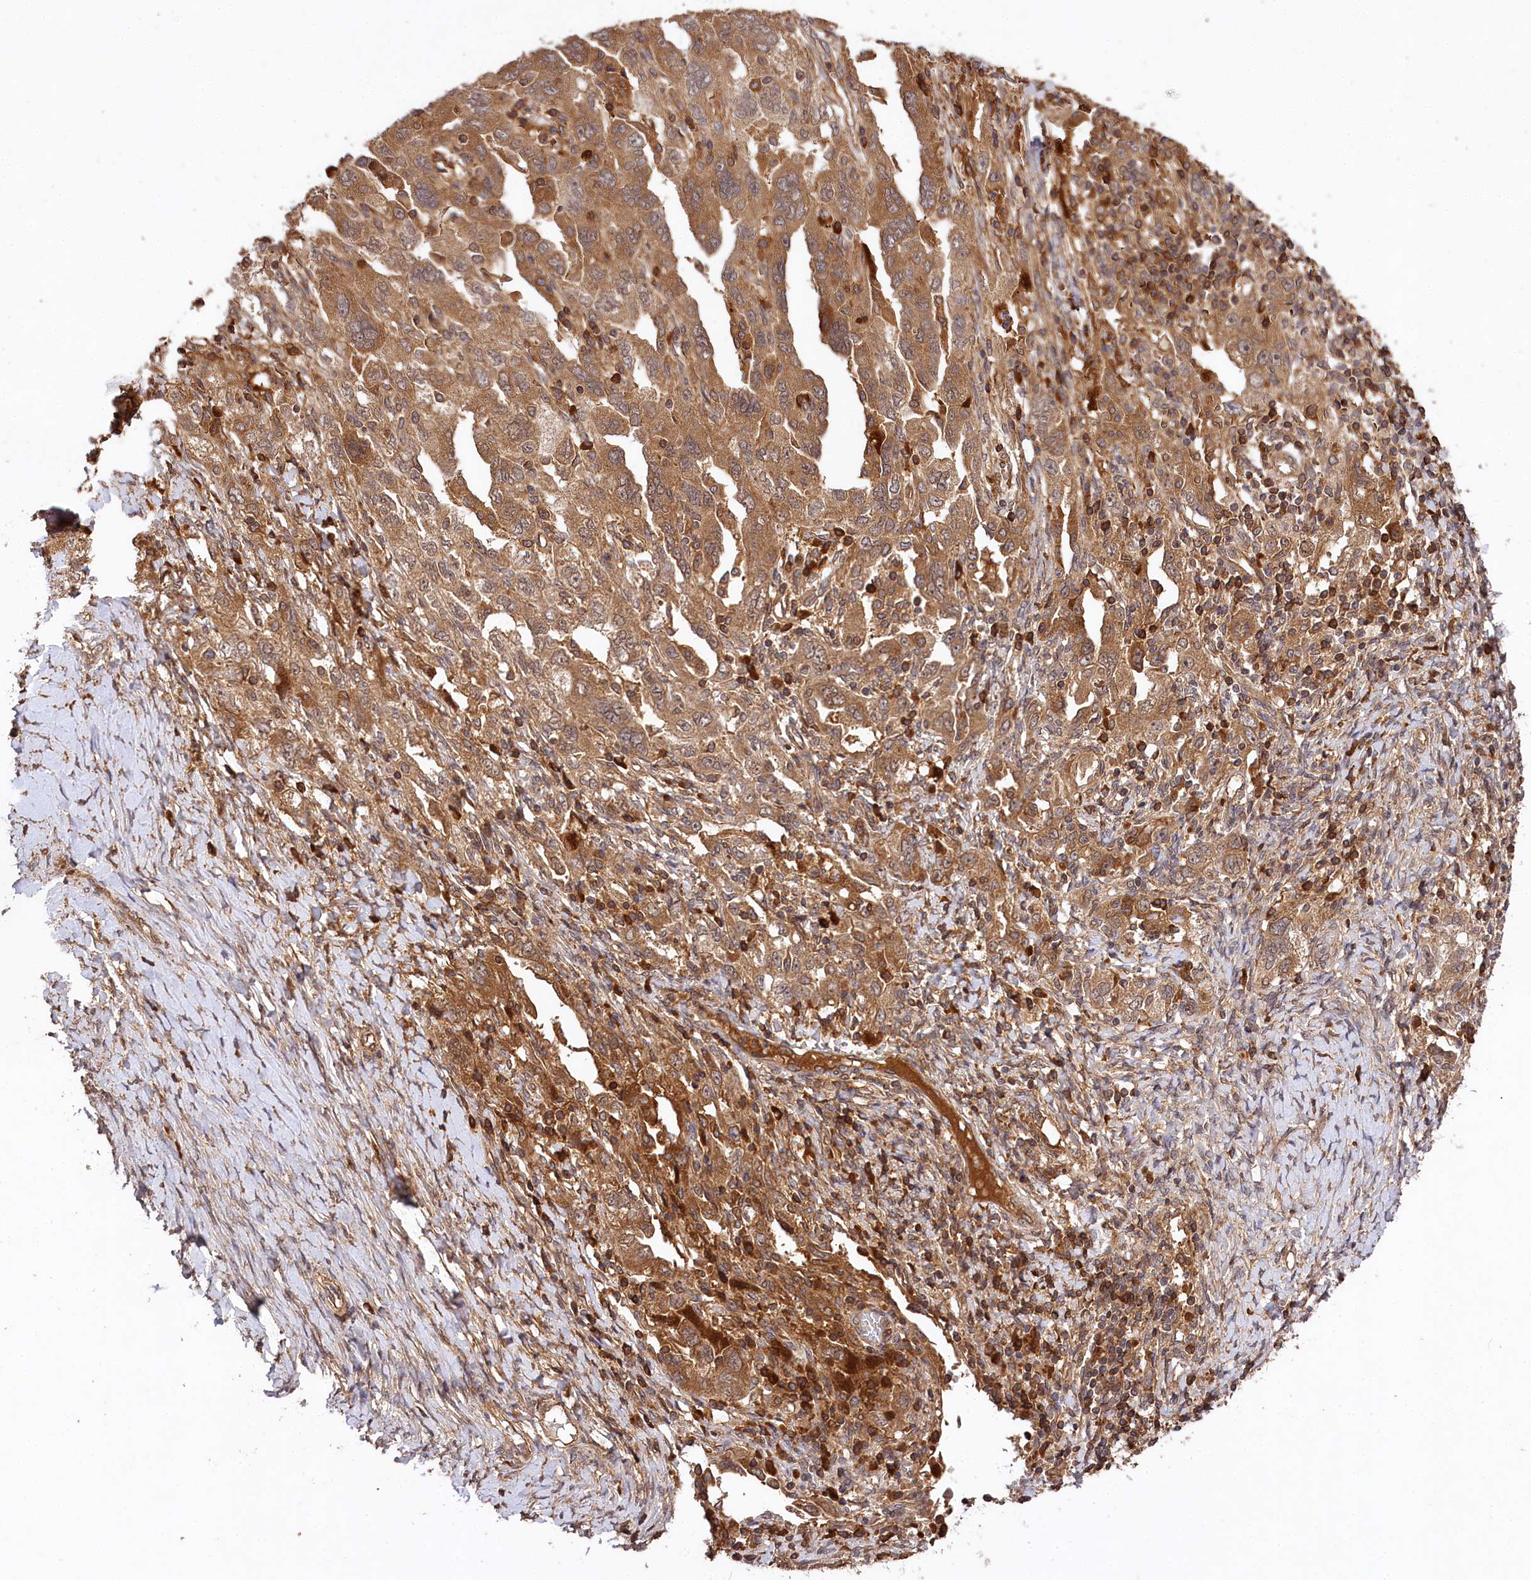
{"staining": {"intensity": "moderate", "quantity": ">75%", "location": "cytoplasmic/membranous"}, "tissue": "ovarian cancer", "cell_type": "Tumor cells", "image_type": "cancer", "snomed": [{"axis": "morphology", "description": "Carcinoma, NOS"}, {"axis": "morphology", "description": "Cystadenocarcinoma, serous, NOS"}, {"axis": "topography", "description": "Ovary"}], "caption": "Immunohistochemistry (IHC) of human serous cystadenocarcinoma (ovarian) displays medium levels of moderate cytoplasmic/membranous expression in about >75% of tumor cells.", "gene": "MCF2L2", "patient": {"sex": "female", "age": 69}}